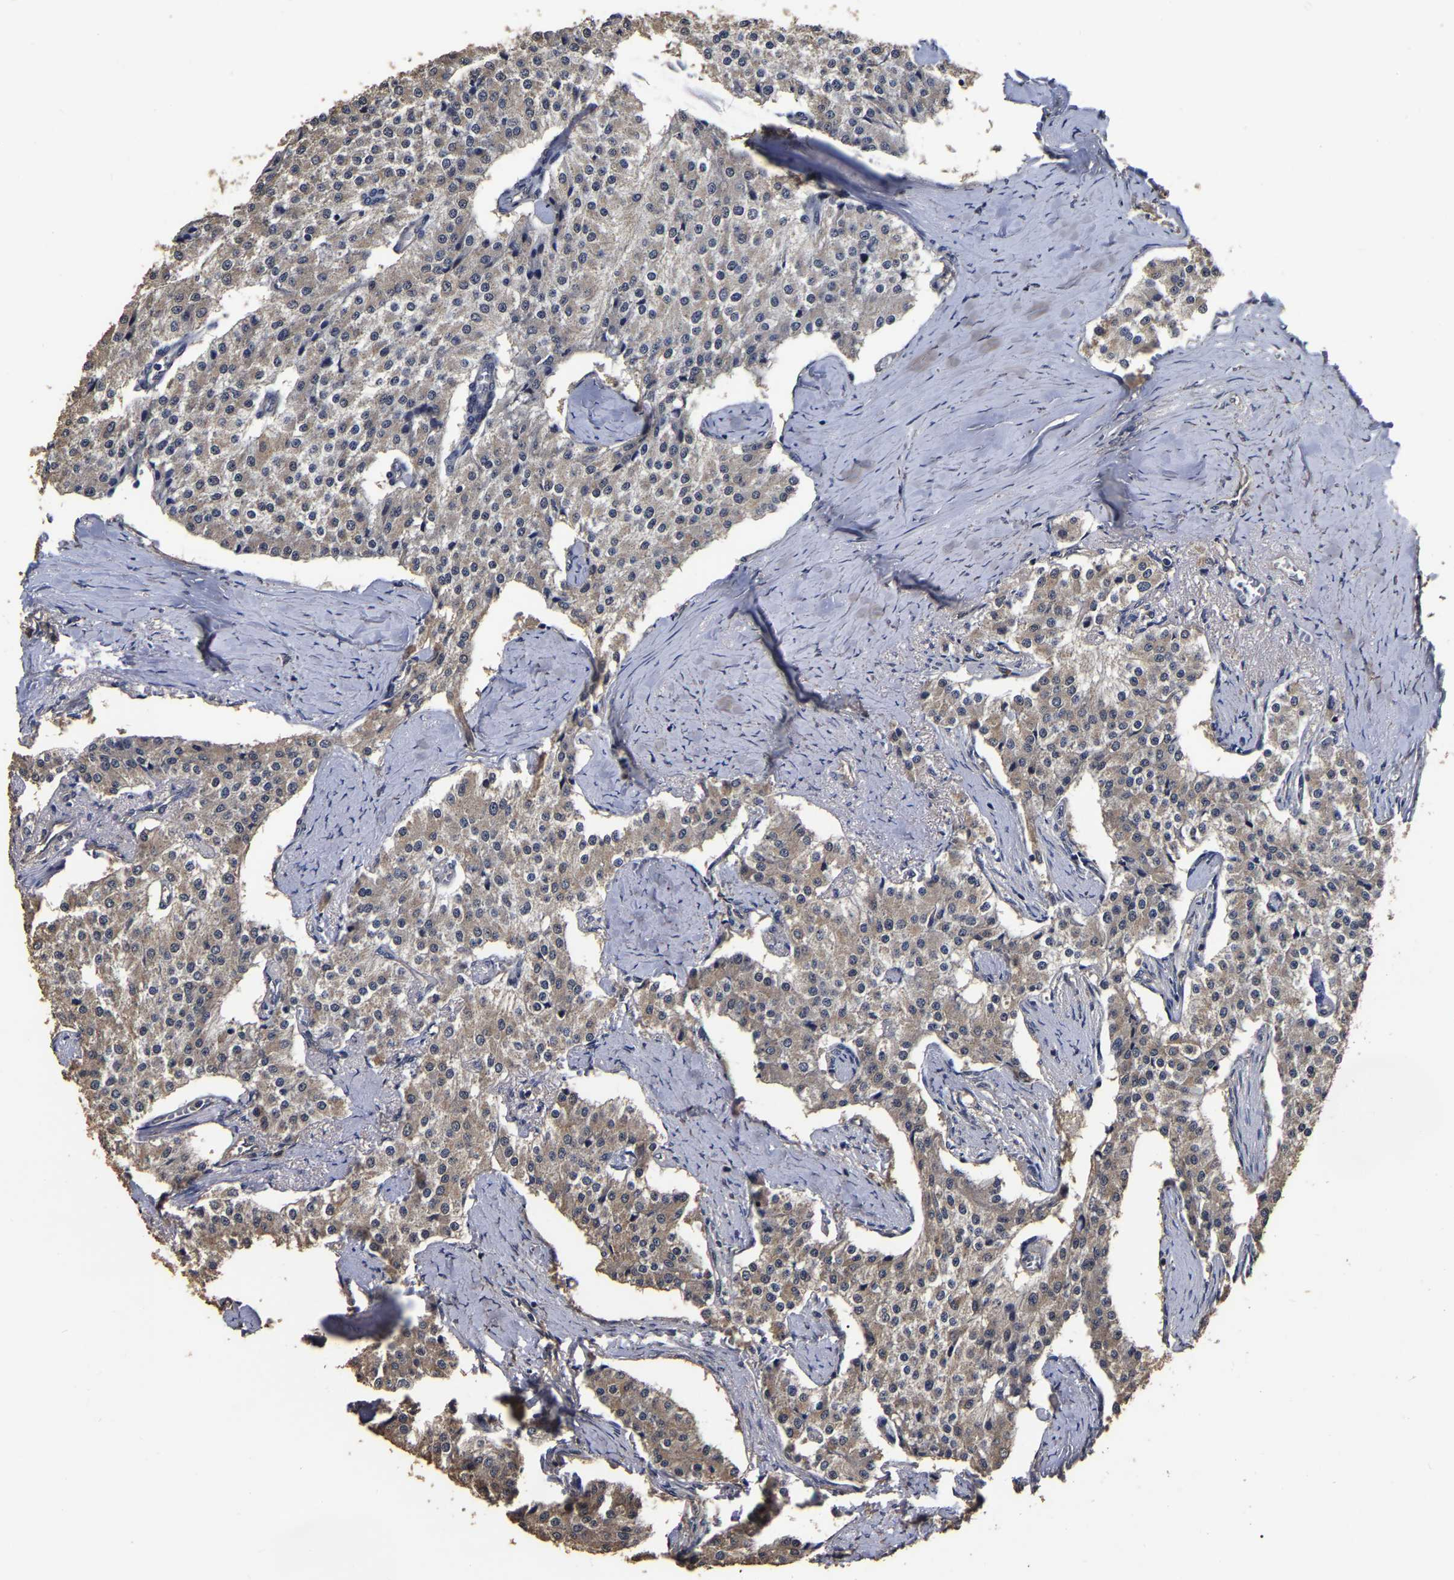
{"staining": {"intensity": "weak", "quantity": ">75%", "location": "cytoplasmic/membranous"}, "tissue": "carcinoid", "cell_type": "Tumor cells", "image_type": "cancer", "snomed": [{"axis": "morphology", "description": "Carcinoid, malignant, NOS"}, {"axis": "topography", "description": "Colon"}], "caption": "Protein expression analysis of human carcinoid reveals weak cytoplasmic/membranous positivity in about >75% of tumor cells. The protein of interest is shown in brown color, while the nuclei are stained blue.", "gene": "STK32C", "patient": {"sex": "female", "age": 52}}